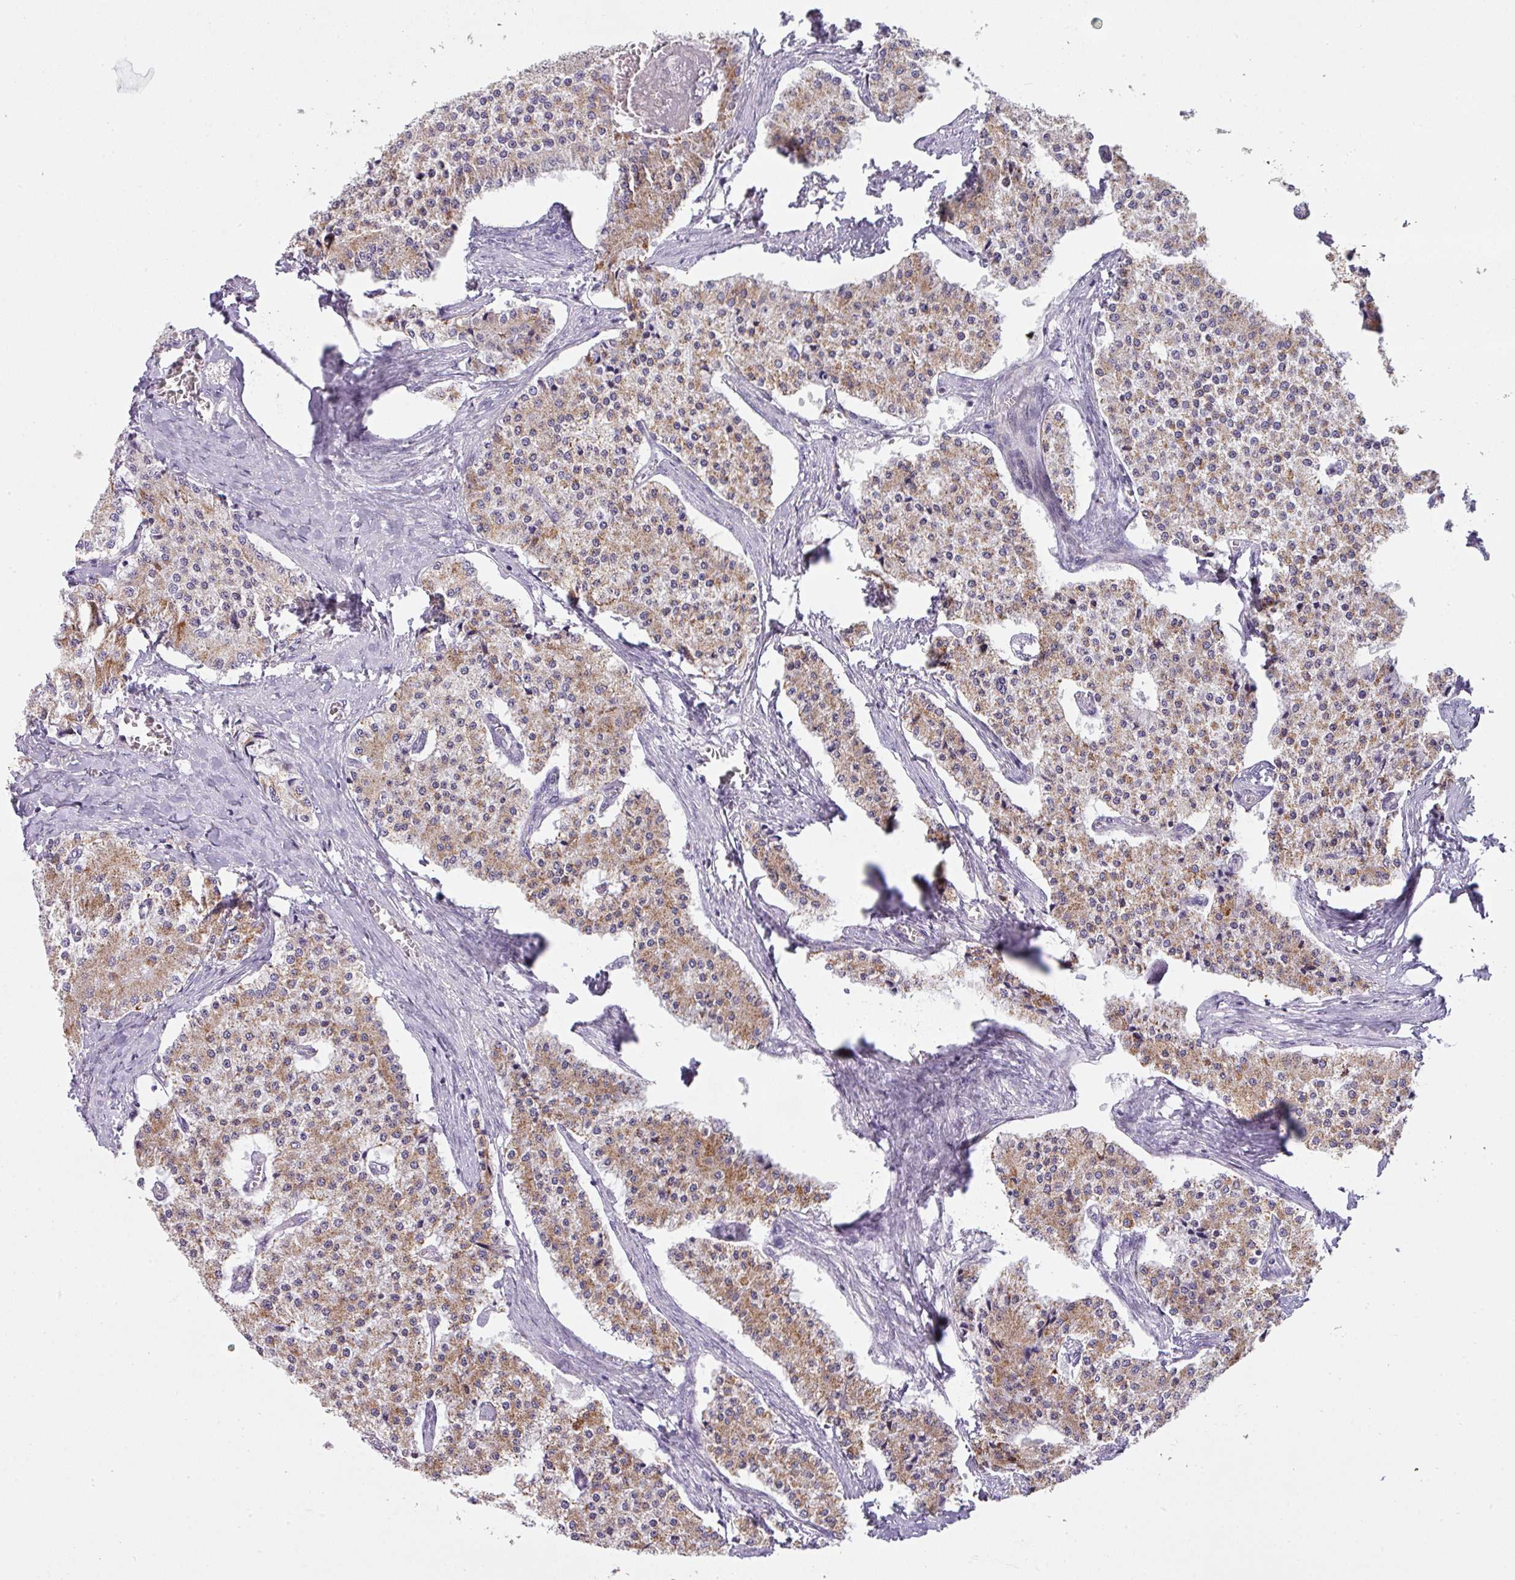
{"staining": {"intensity": "moderate", "quantity": "25%-75%", "location": "cytoplasmic/membranous"}, "tissue": "carcinoid", "cell_type": "Tumor cells", "image_type": "cancer", "snomed": [{"axis": "morphology", "description": "Carcinoid, malignant, NOS"}, {"axis": "topography", "description": "Colon"}], "caption": "Protein expression analysis of human carcinoid reveals moderate cytoplasmic/membranous staining in about 25%-75% of tumor cells.", "gene": "C2orf68", "patient": {"sex": "female", "age": 52}}